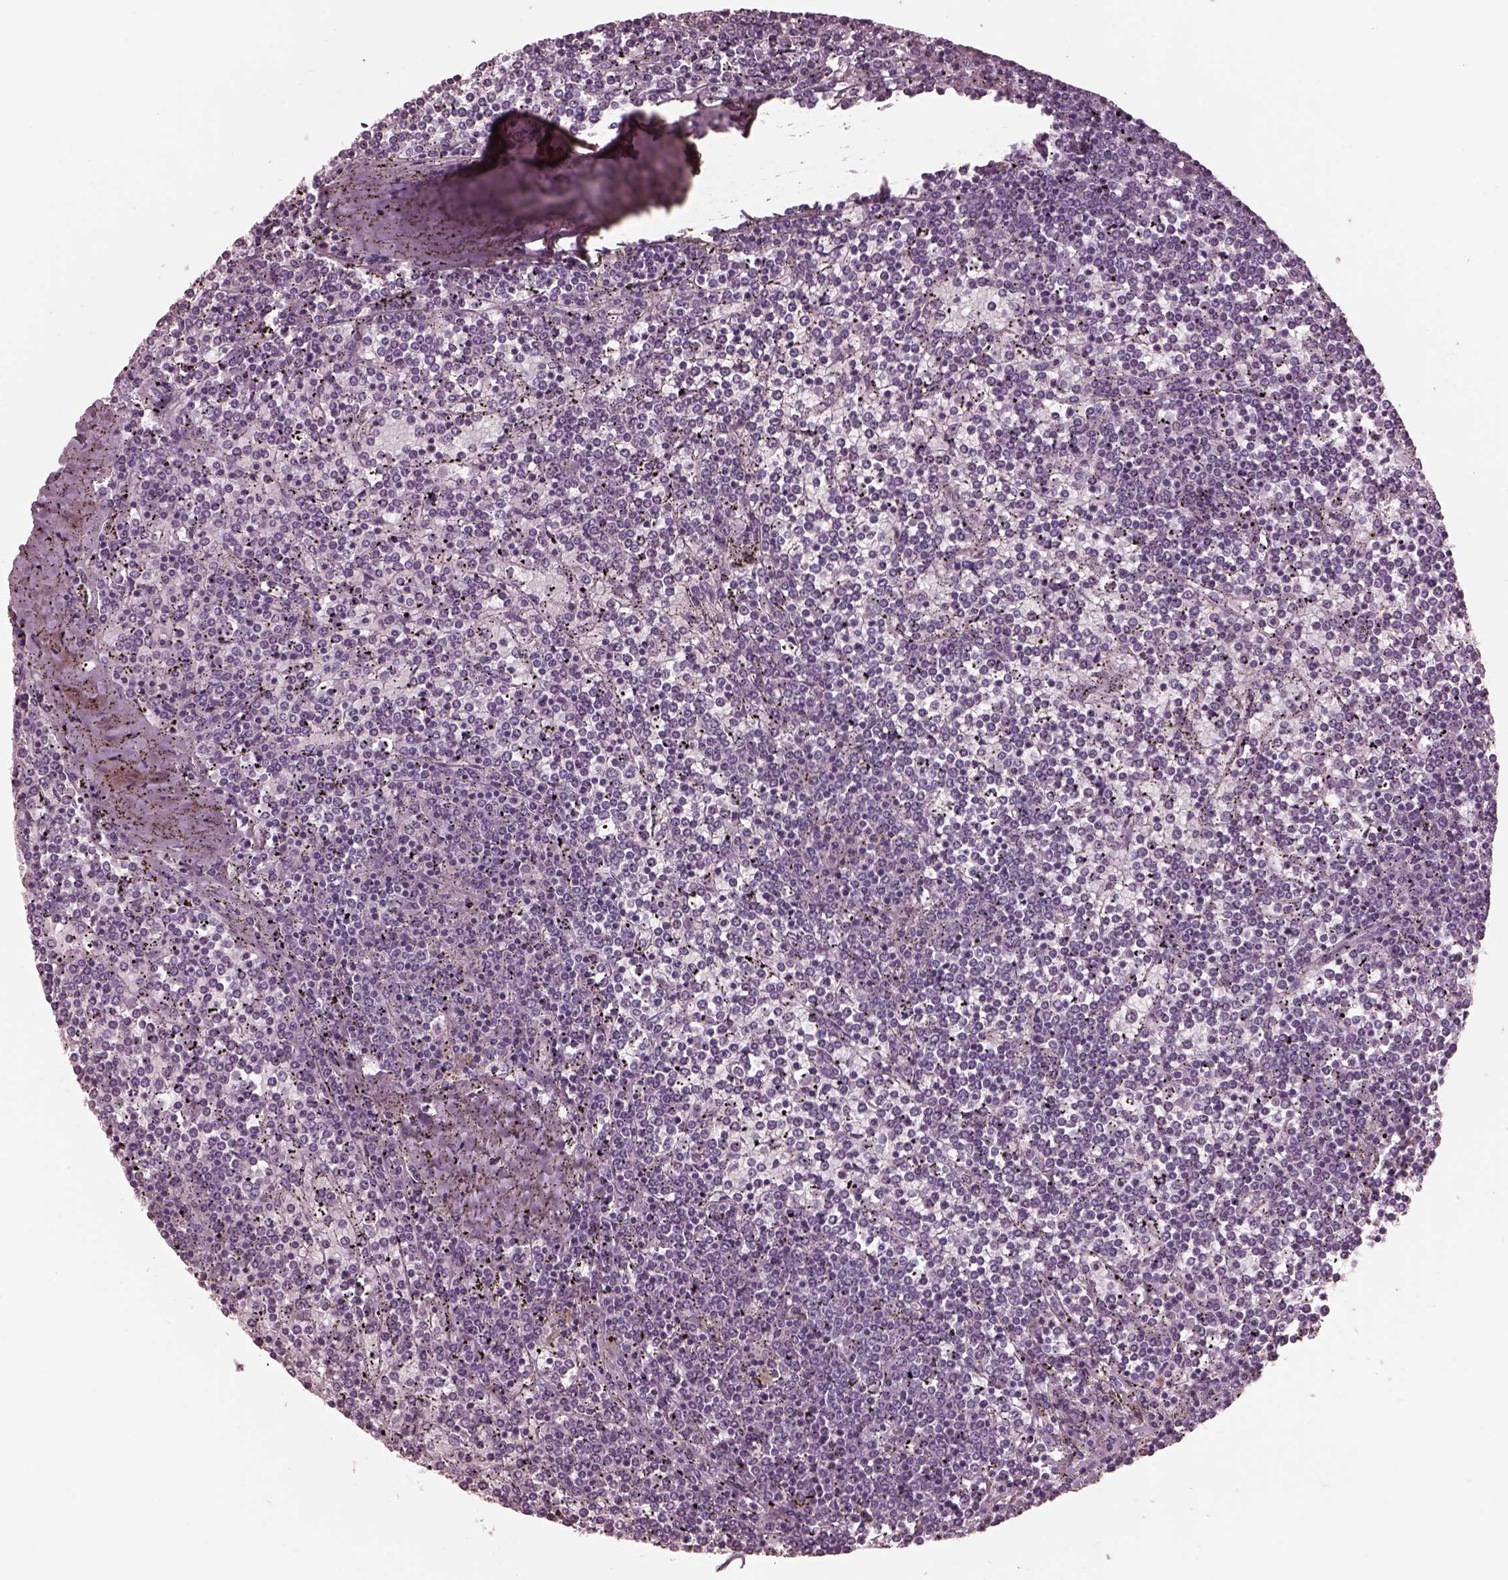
{"staining": {"intensity": "negative", "quantity": "none", "location": "none"}, "tissue": "lymphoma", "cell_type": "Tumor cells", "image_type": "cancer", "snomed": [{"axis": "morphology", "description": "Malignant lymphoma, non-Hodgkin's type, Low grade"}, {"axis": "topography", "description": "Spleen"}], "caption": "High power microscopy image of an IHC image of lymphoma, revealing no significant staining in tumor cells. (Brightfield microscopy of DAB (3,3'-diaminobenzidine) immunohistochemistry at high magnification).", "gene": "FABP9", "patient": {"sex": "female", "age": 19}}